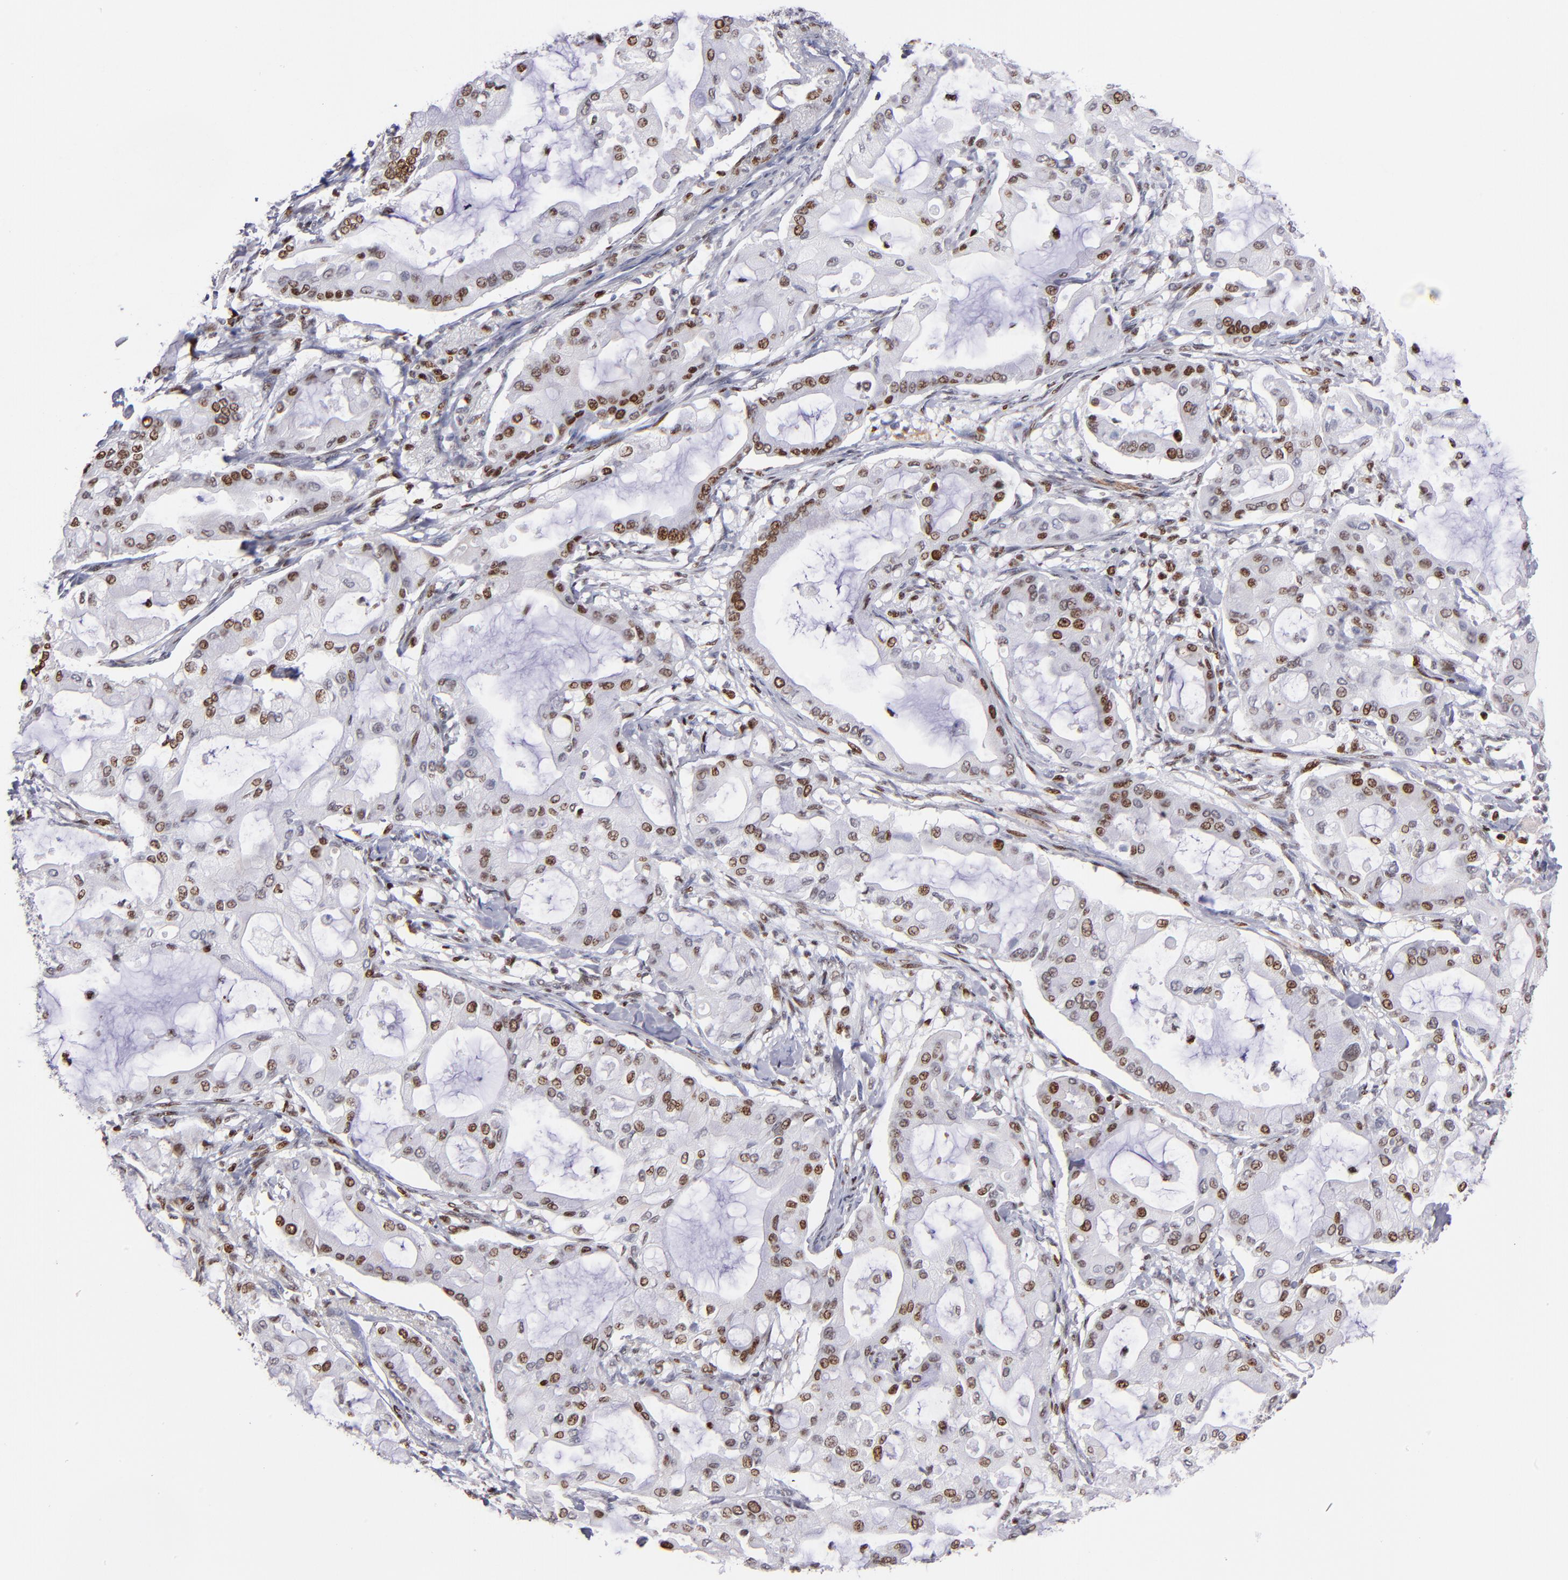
{"staining": {"intensity": "strong", "quantity": "25%-75%", "location": "nuclear"}, "tissue": "pancreatic cancer", "cell_type": "Tumor cells", "image_type": "cancer", "snomed": [{"axis": "morphology", "description": "Adenocarcinoma, NOS"}, {"axis": "morphology", "description": "Adenocarcinoma, metastatic, NOS"}, {"axis": "topography", "description": "Lymph node"}, {"axis": "topography", "description": "Pancreas"}, {"axis": "topography", "description": "Duodenum"}], "caption": "A high-resolution micrograph shows immunohistochemistry staining of pancreatic metastatic adenocarcinoma, which reveals strong nuclear staining in approximately 25%-75% of tumor cells.", "gene": "POLA1", "patient": {"sex": "female", "age": 64}}